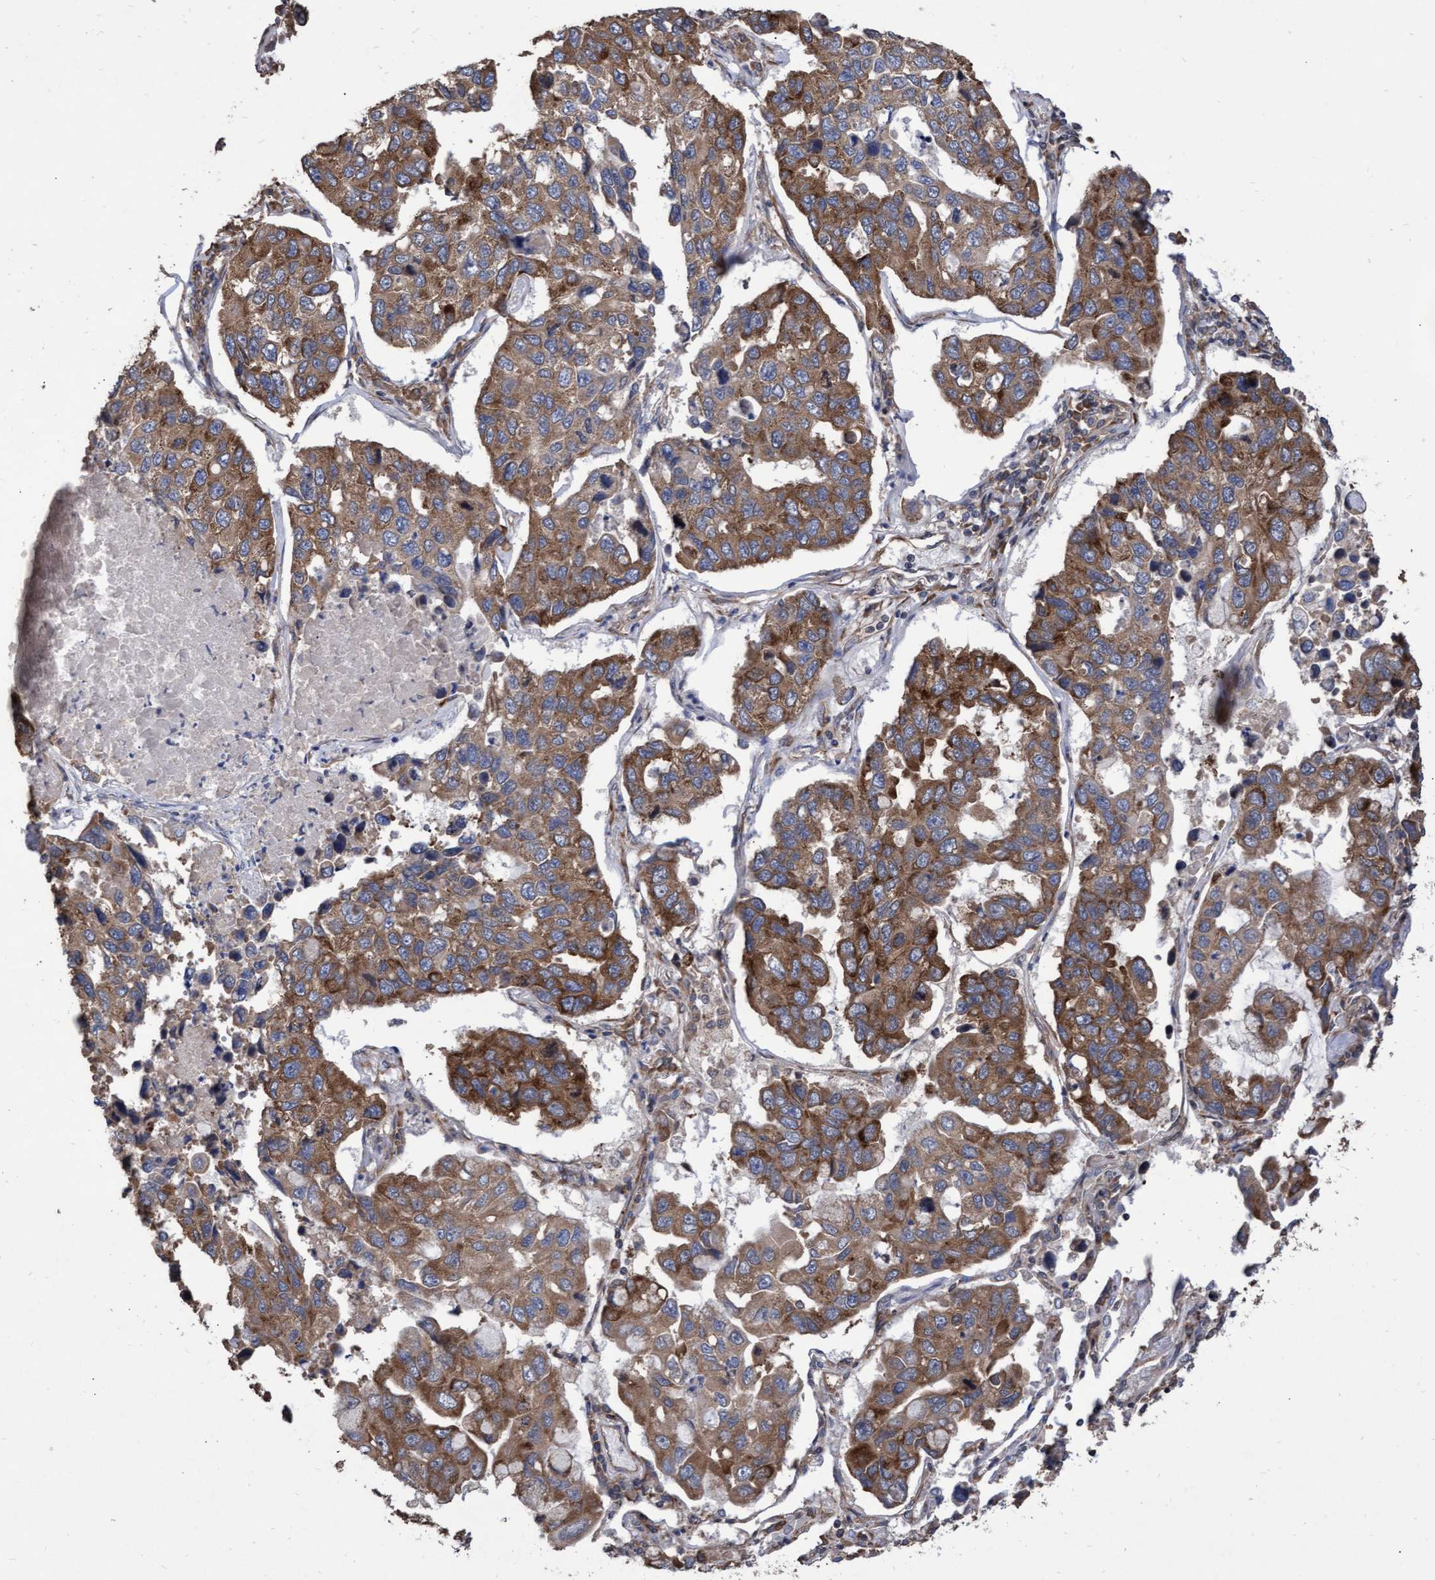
{"staining": {"intensity": "strong", "quantity": ">75%", "location": "cytoplasmic/membranous"}, "tissue": "lung cancer", "cell_type": "Tumor cells", "image_type": "cancer", "snomed": [{"axis": "morphology", "description": "Adenocarcinoma, NOS"}, {"axis": "topography", "description": "Lung"}], "caption": "Protein staining of adenocarcinoma (lung) tissue shows strong cytoplasmic/membranous positivity in approximately >75% of tumor cells.", "gene": "ABCF2", "patient": {"sex": "male", "age": 64}}